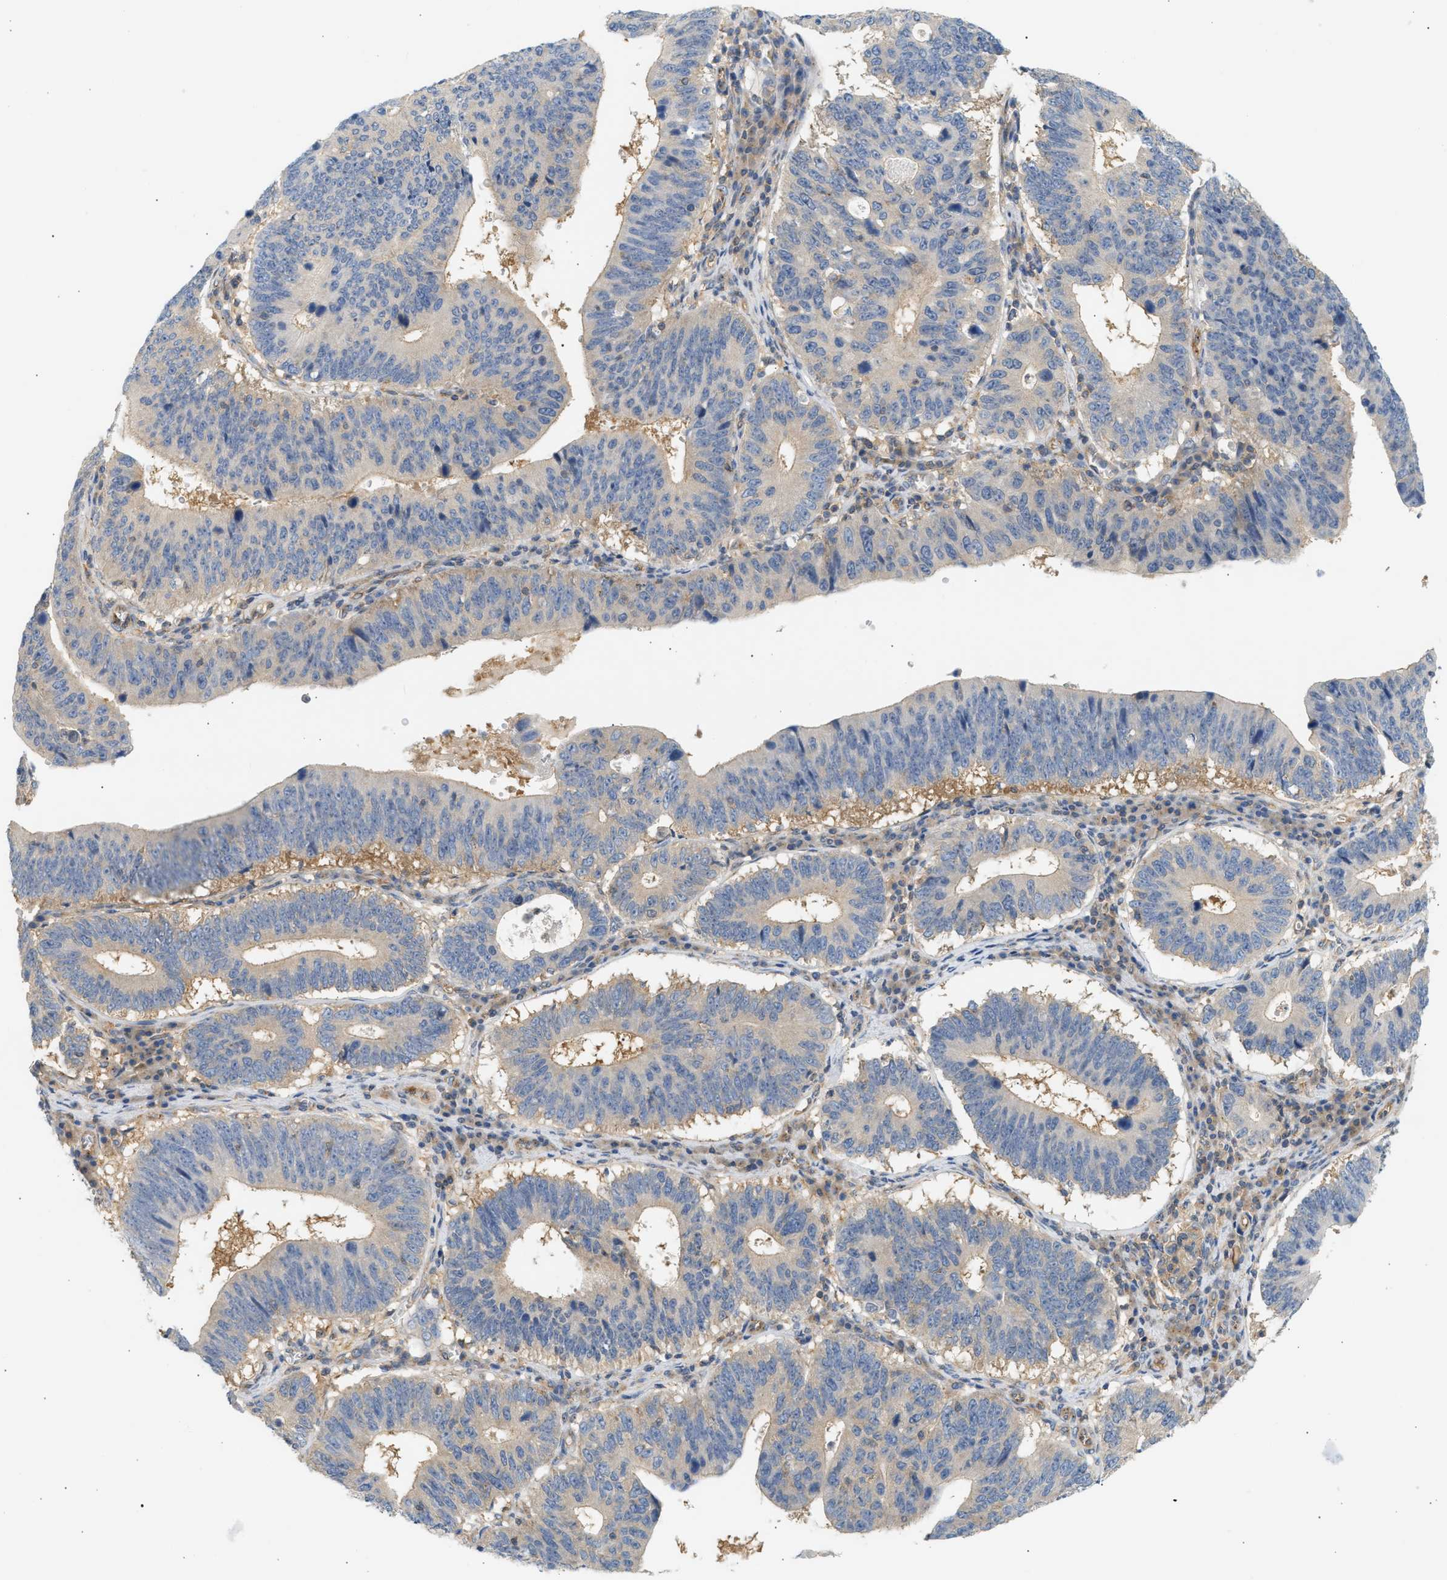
{"staining": {"intensity": "negative", "quantity": "none", "location": "none"}, "tissue": "stomach cancer", "cell_type": "Tumor cells", "image_type": "cancer", "snomed": [{"axis": "morphology", "description": "Adenocarcinoma, NOS"}, {"axis": "topography", "description": "Stomach"}], "caption": "Micrograph shows no significant protein staining in tumor cells of stomach cancer.", "gene": "PAFAH1B1", "patient": {"sex": "male", "age": 59}}